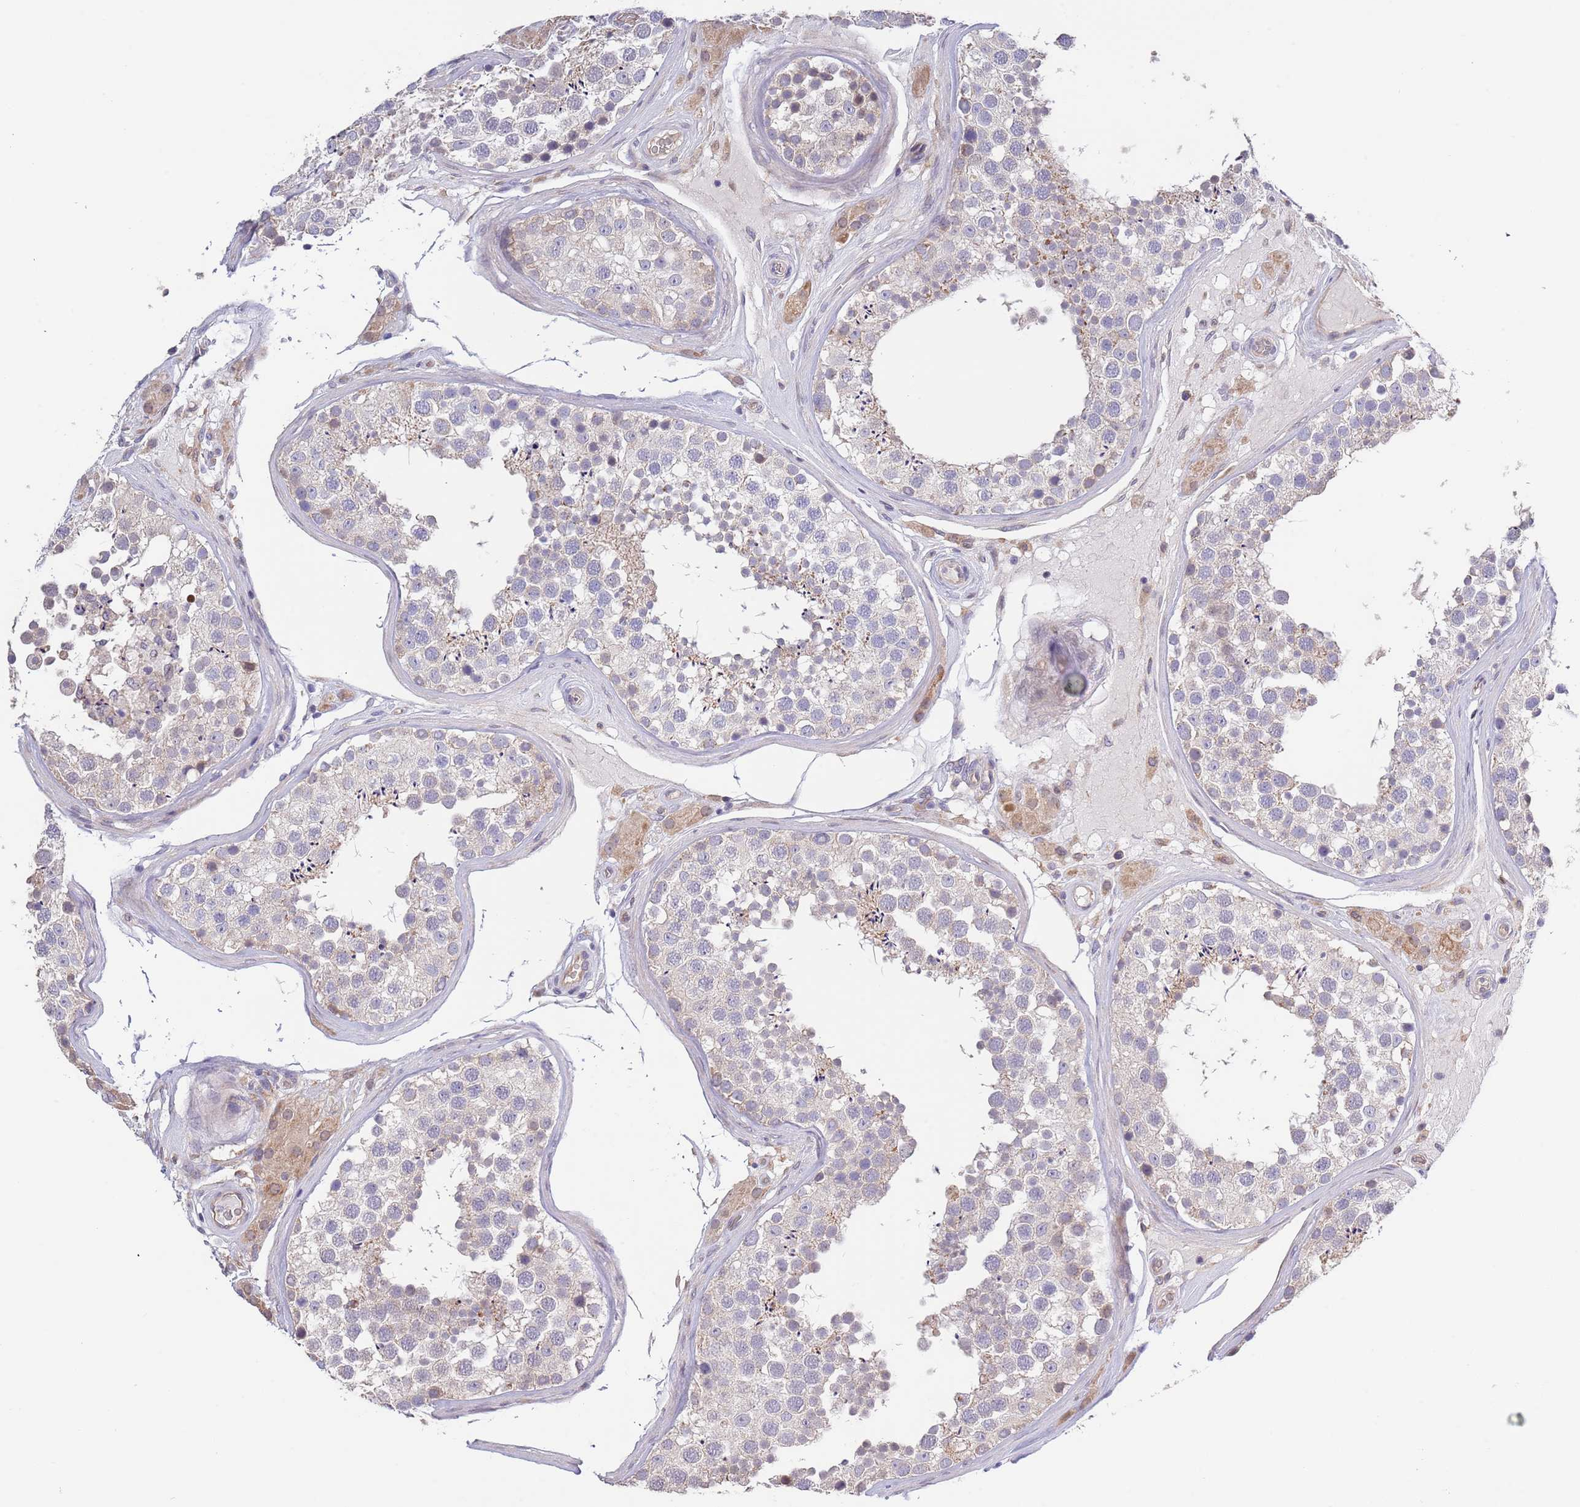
{"staining": {"intensity": "weak", "quantity": "<25%", "location": "cytoplasmic/membranous"}, "tissue": "testis", "cell_type": "Cells in seminiferous ducts", "image_type": "normal", "snomed": [{"axis": "morphology", "description": "Normal tissue, NOS"}, {"axis": "topography", "description": "Testis"}], "caption": "Immunohistochemistry micrograph of normal testis: testis stained with DAB reveals no significant protein staining in cells in seminiferous ducts.", "gene": "LIPJ", "patient": {"sex": "male", "age": 46}}